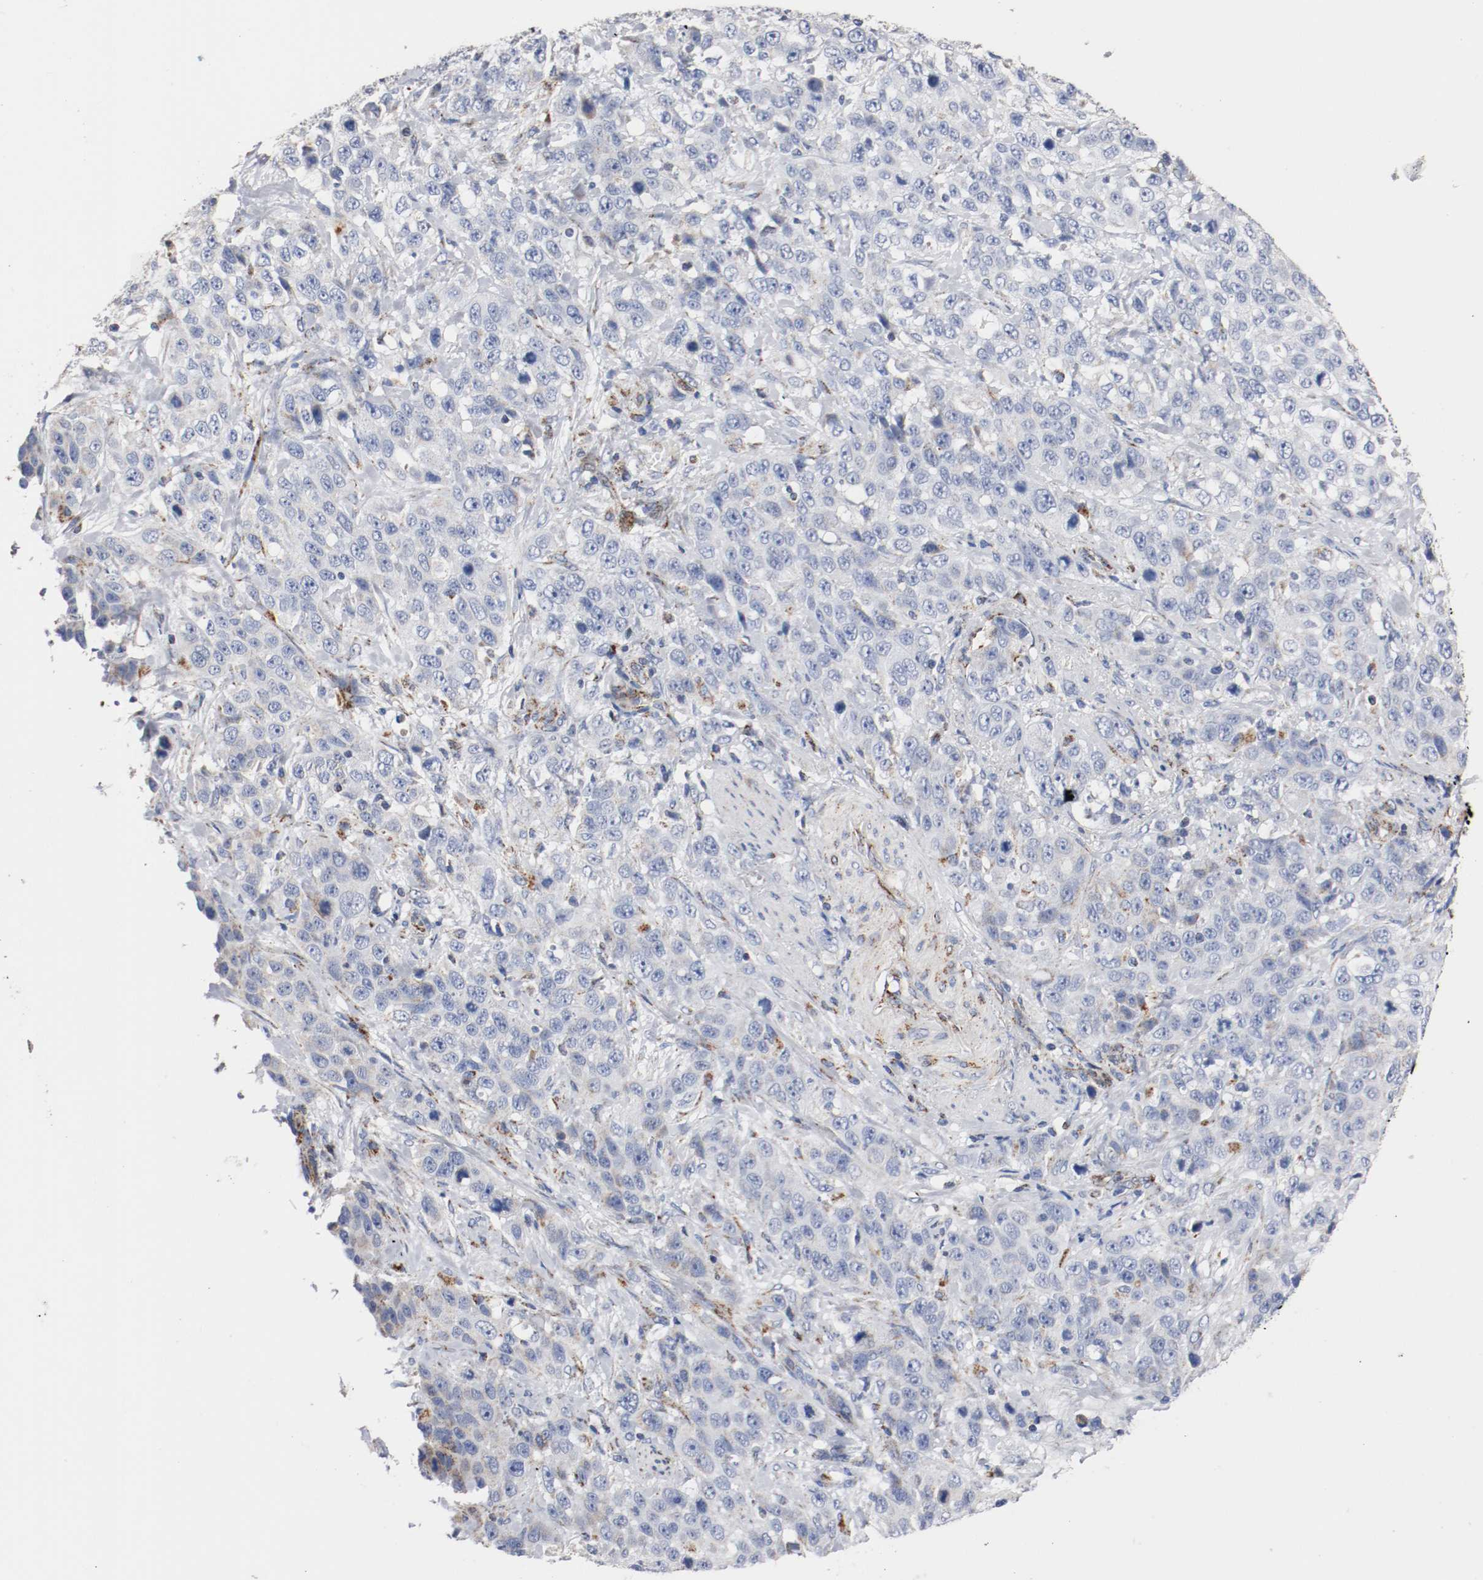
{"staining": {"intensity": "negative", "quantity": "none", "location": "none"}, "tissue": "stomach cancer", "cell_type": "Tumor cells", "image_type": "cancer", "snomed": [{"axis": "morphology", "description": "Normal tissue, NOS"}, {"axis": "morphology", "description": "Adenocarcinoma, NOS"}, {"axis": "topography", "description": "Stomach"}], "caption": "Protein analysis of stomach cancer (adenocarcinoma) shows no significant positivity in tumor cells.", "gene": "TUBD1", "patient": {"sex": "male", "age": 48}}